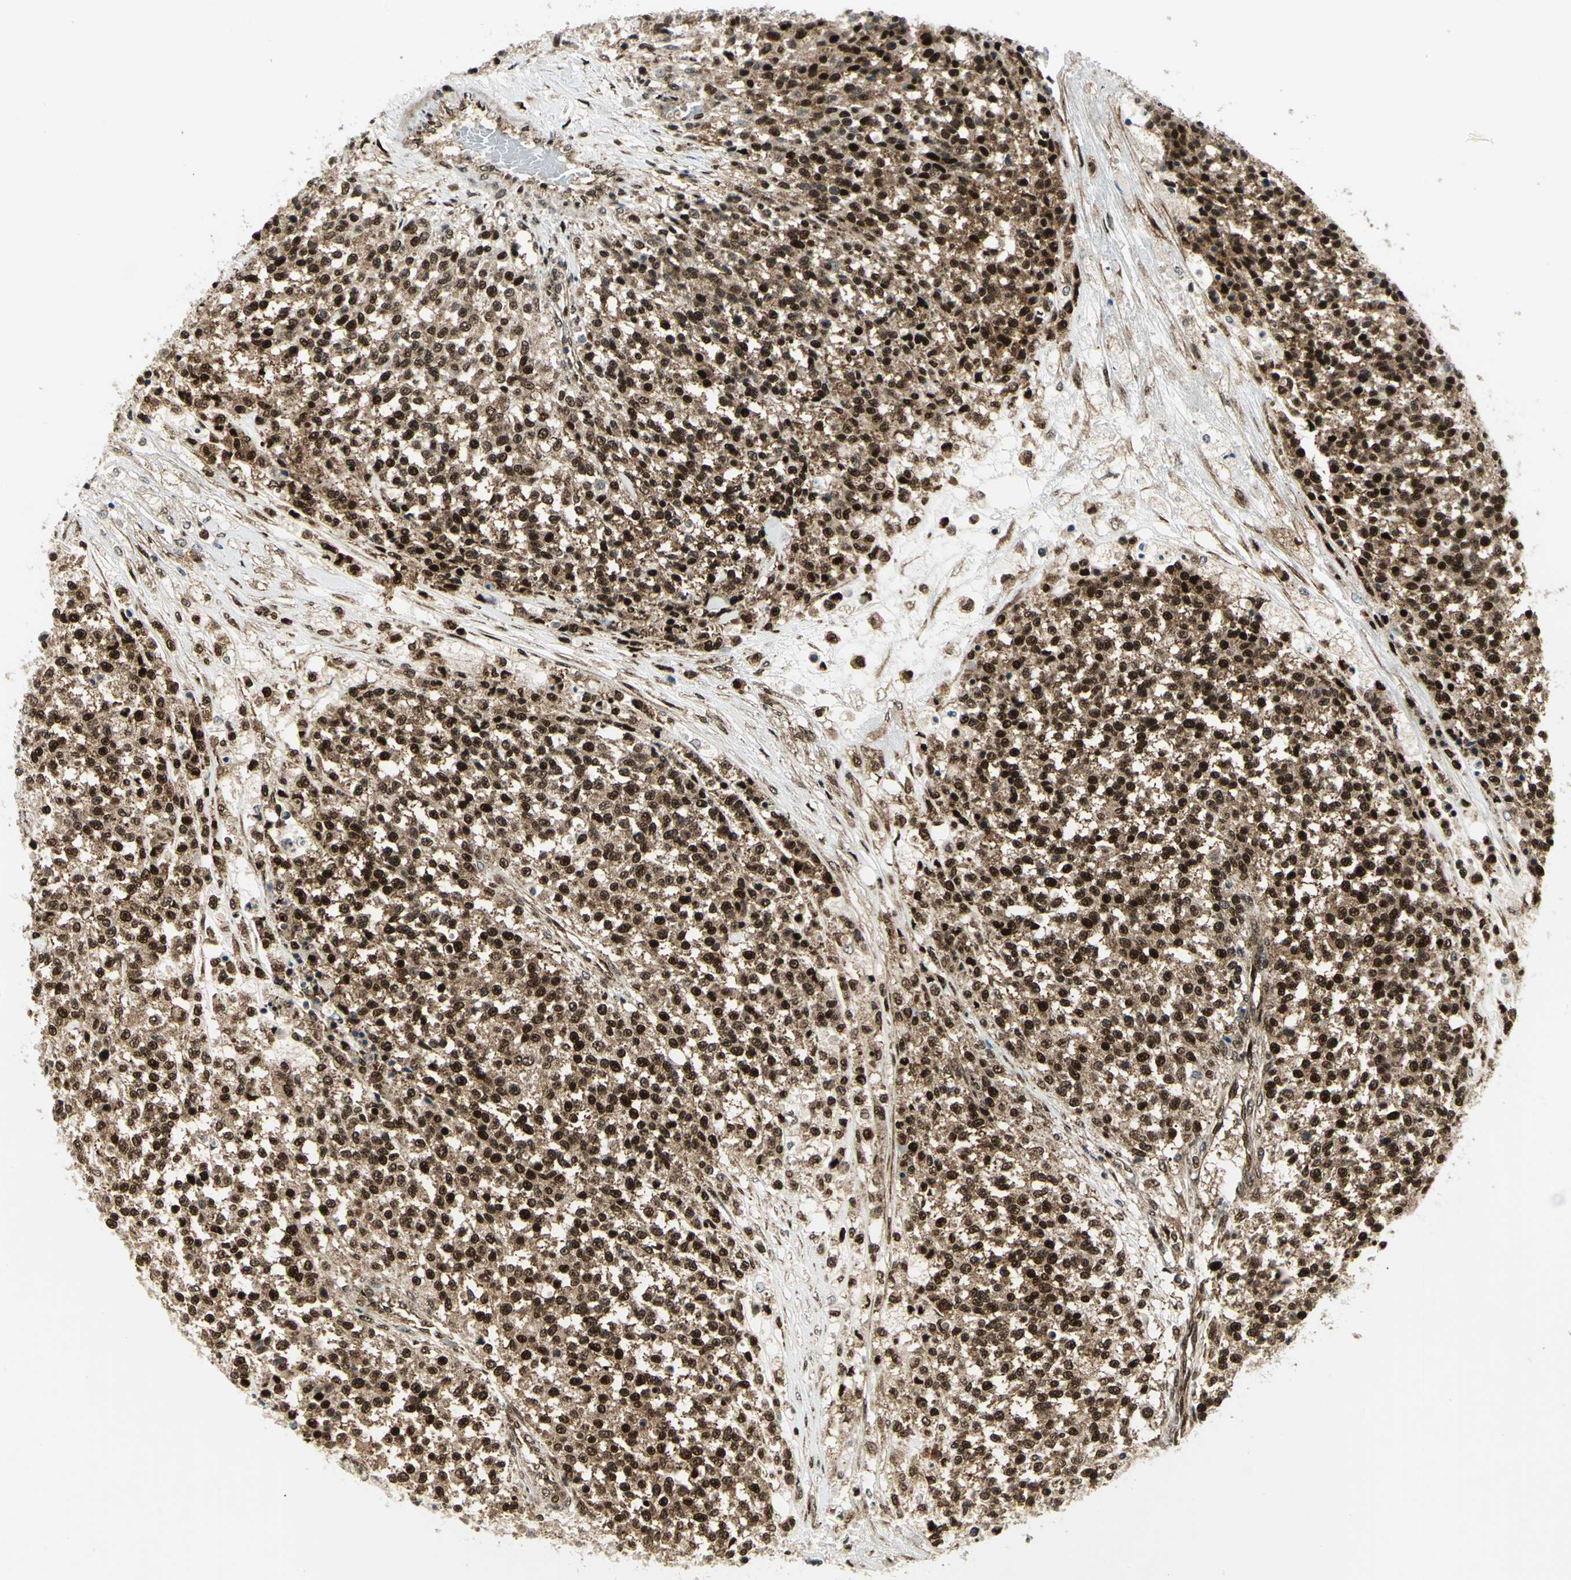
{"staining": {"intensity": "strong", "quantity": ">75%", "location": "cytoplasmic/membranous,nuclear"}, "tissue": "testis cancer", "cell_type": "Tumor cells", "image_type": "cancer", "snomed": [{"axis": "morphology", "description": "Seminoma, NOS"}, {"axis": "topography", "description": "Testis"}], "caption": "Immunohistochemistry staining of testis cancer, which displays high levels of strong cytoplasmic/membranous and nuclear positivity in approximately >75% of tumor cells indicating strong cytoplasmic/membranous and nuclear protein expression. The staining was performed using DAB (brown) for protein detection and nuclei were counterstained in hematoxylin (blue).", "gene": "COPS5", "patient": {"sex": "male", "age": 59}}